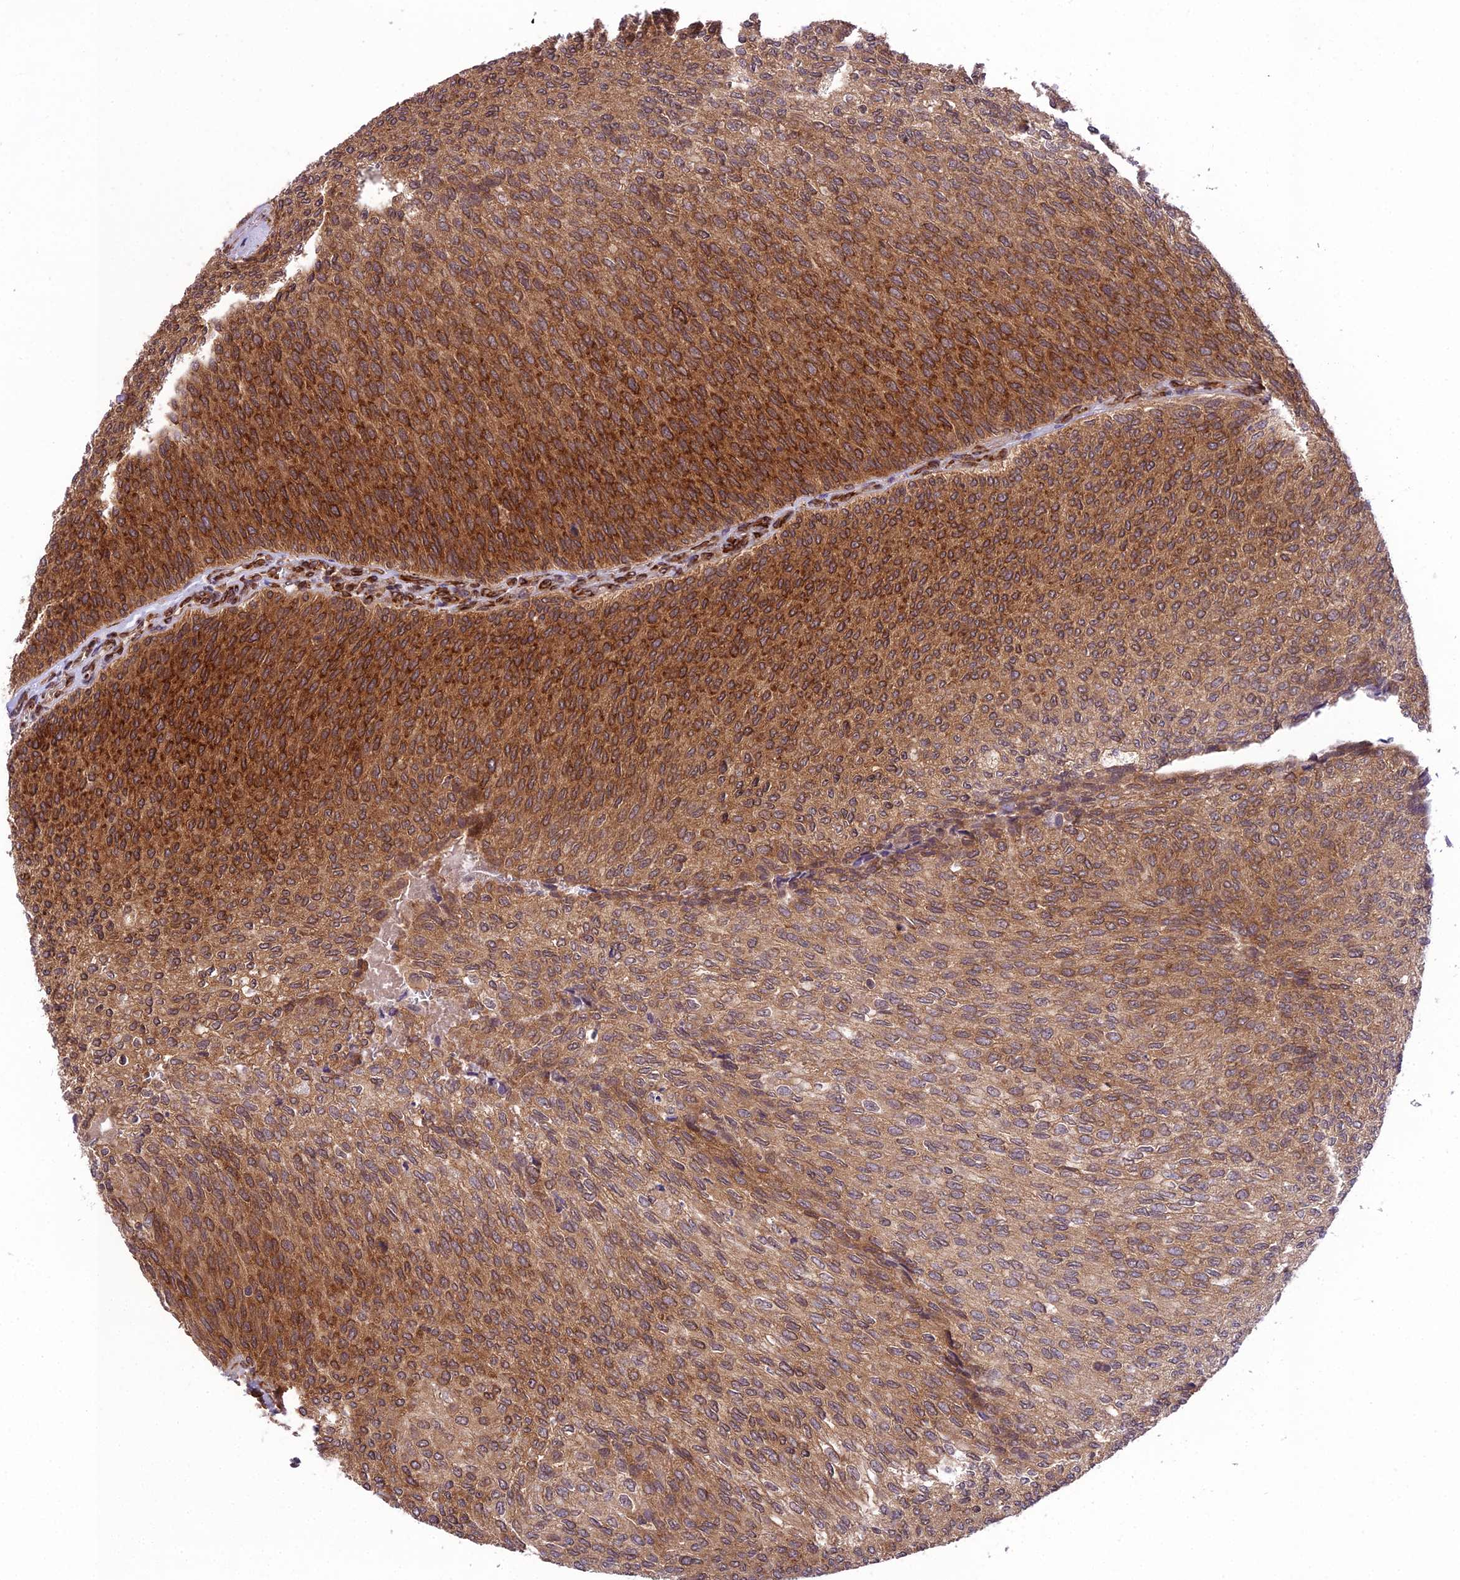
{"staining": {"intensity": "strong", "quantity": ">75%", "location": "cytoplasmic/membranous"}, "tissue": "urothelial cancer", "cell_type": "Tumor cells", "image_type": "cancer", "snomed": [{"axis": "morphology", "description": "Urothelial carcinoma, Low grade"}, {"axis": "topography", "description": "Urinary bladder"}], "caption": "Immunohistochemical staining of human low-grade urothelial carcinoma displays high levels of strong cytoplasmic/membranous staining in approximately >75% of tumor cells.", "gene": "DHCR7", "patient": {"sex": "female", "age": 79}}